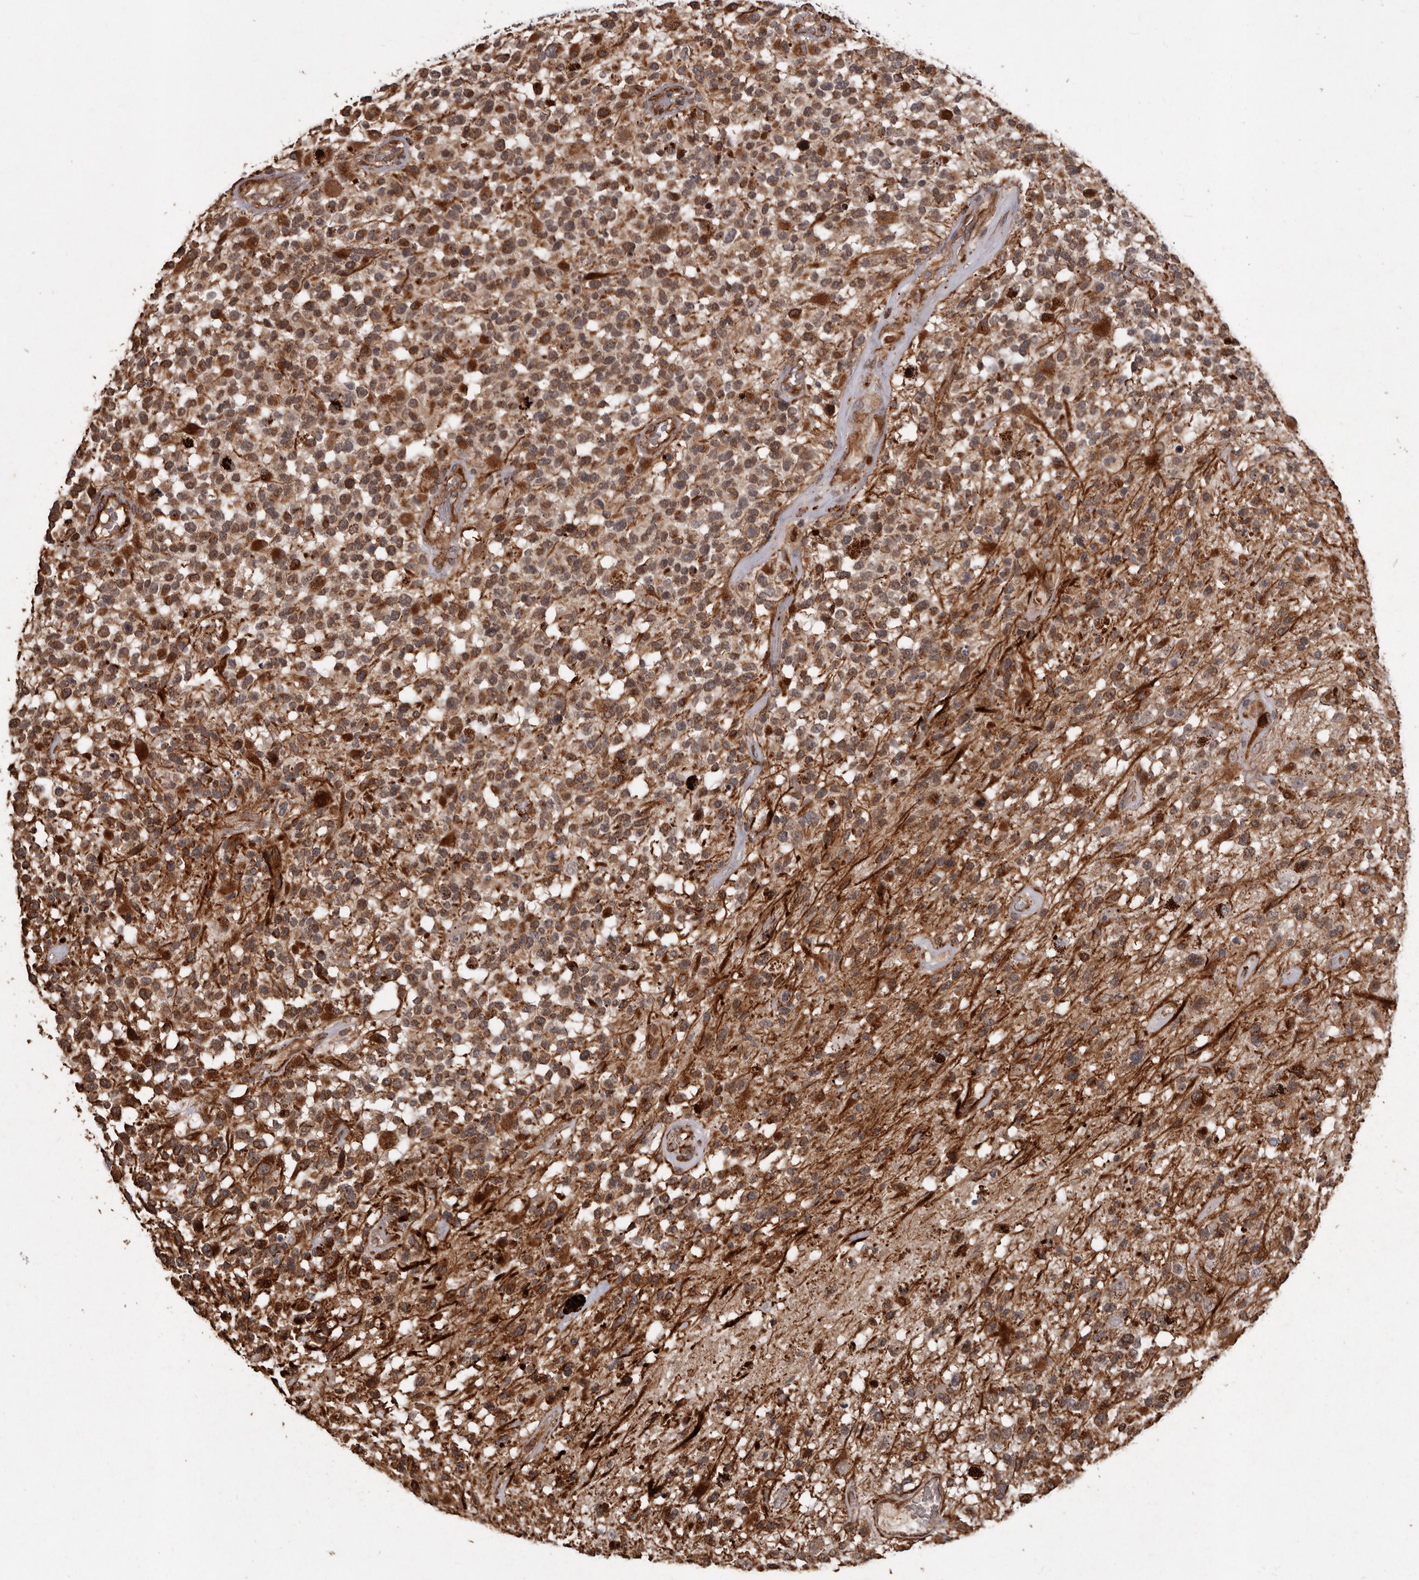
{"staining": {"intensity": "moderate", "quantity": ">75%", "location": "cytoplasmic/membranous"}, "tissue": "glioma", "cell_type": "Tumor cells", "image_type": "cancer", "snomed": [{"axis": "morphology", "description": "Glioma, malignant, High grade"}, {"axis": "morphology", "description": "Glioblastoma, NOS"}, {"axis": "topography", "description": "Brain"}], "caption": "This is an image of IHC staining of glioma, which shows moderate expression in the cytoplasmic/membranous of tumor cells.", "gene": "BRAT1", "patient": {"sex": "male", "age": 60}}